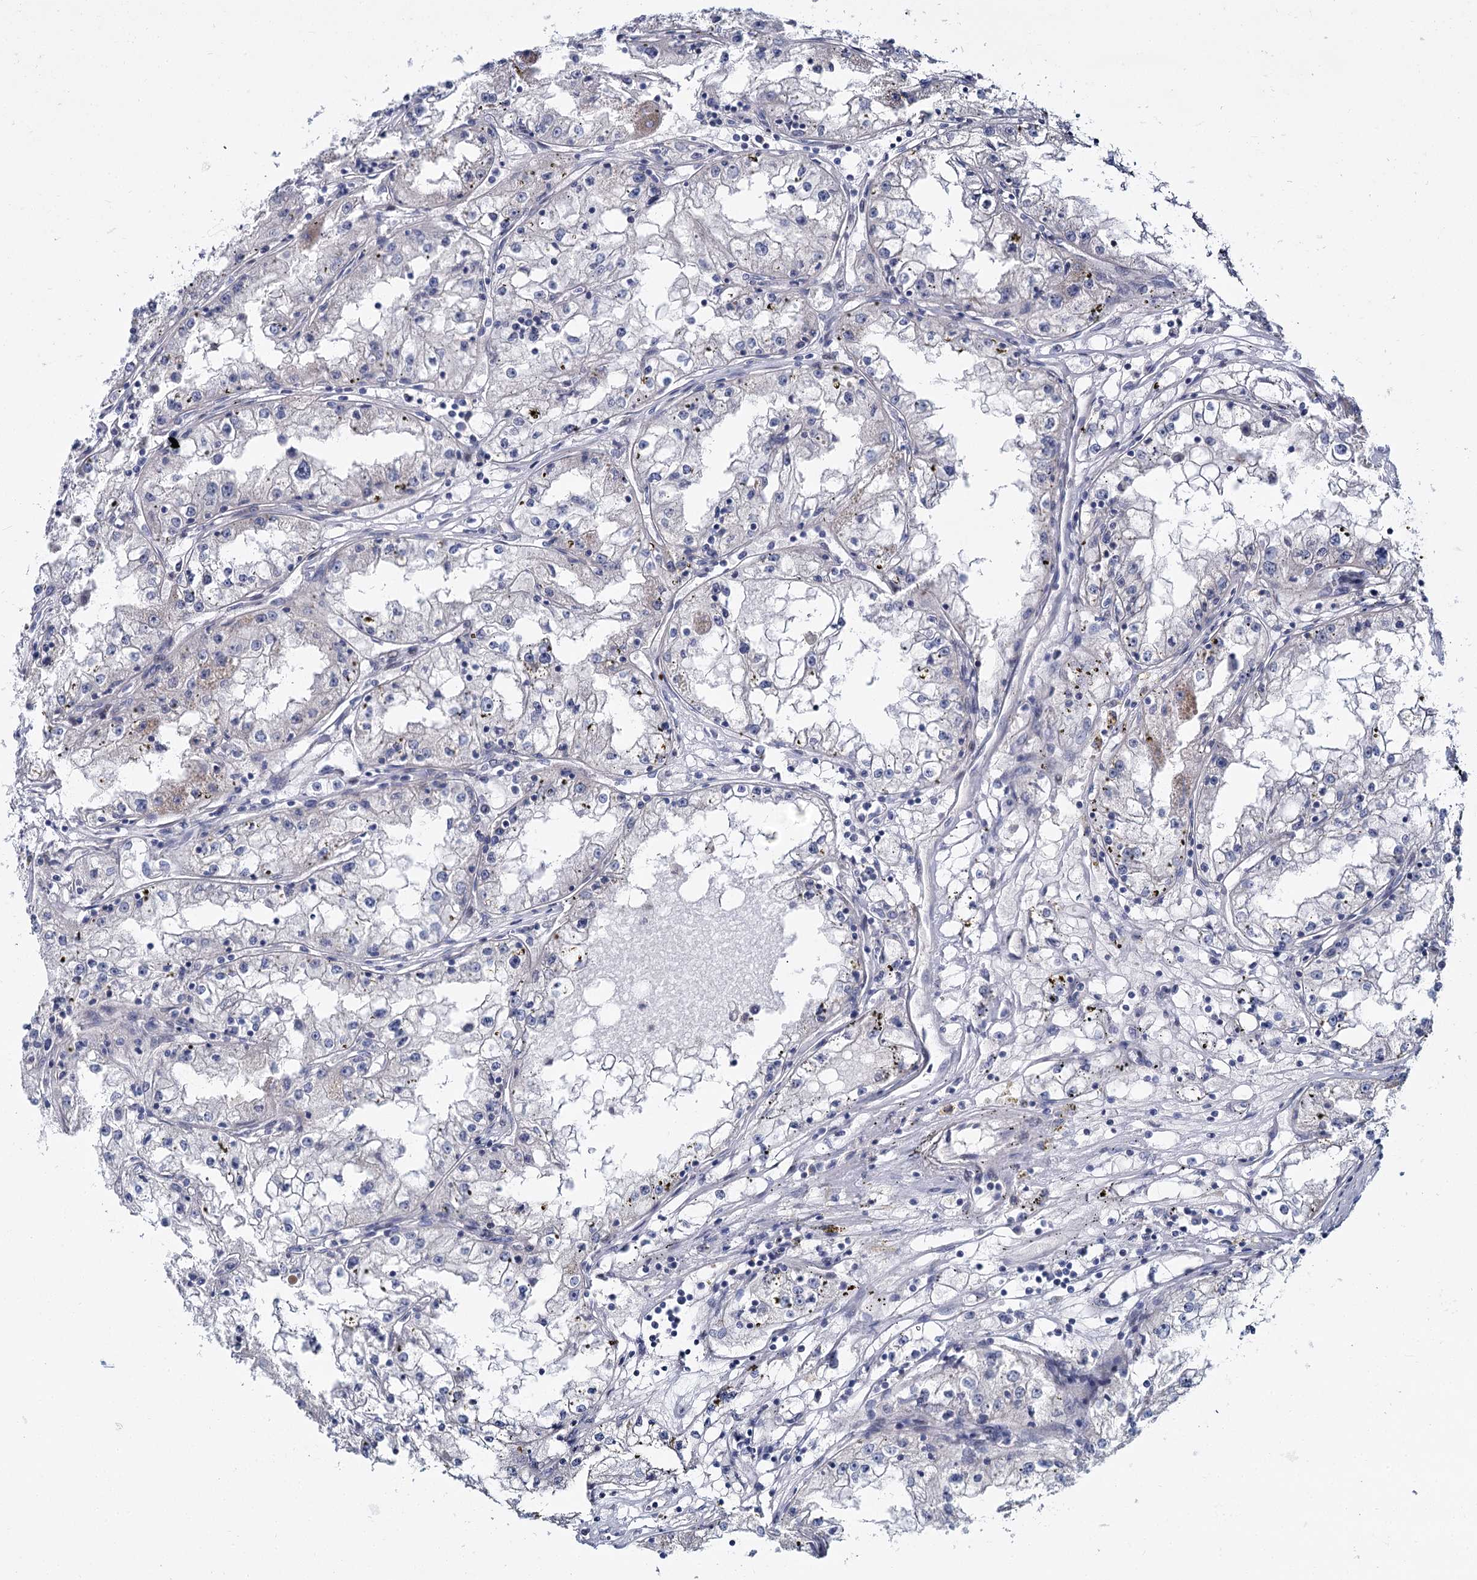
{"staining": {"intensity": "negative", "quantity": "none", "location": "none"}, "tissue": "renal cancer", "cell_type": "Tumor cells", "image_type": "cancer", "snomed": [{"axis": "morphology", "description": "Adenocarcinoma, NOS"}, {"axis": "topography", "description": "Kidney"}], "caption": "Image shows no protein expression in tumor cells of renal cancer (adenocarcinoma) tissue.", "gene": "ACRBP", "patient": {"sex": "male", "age": 56}}